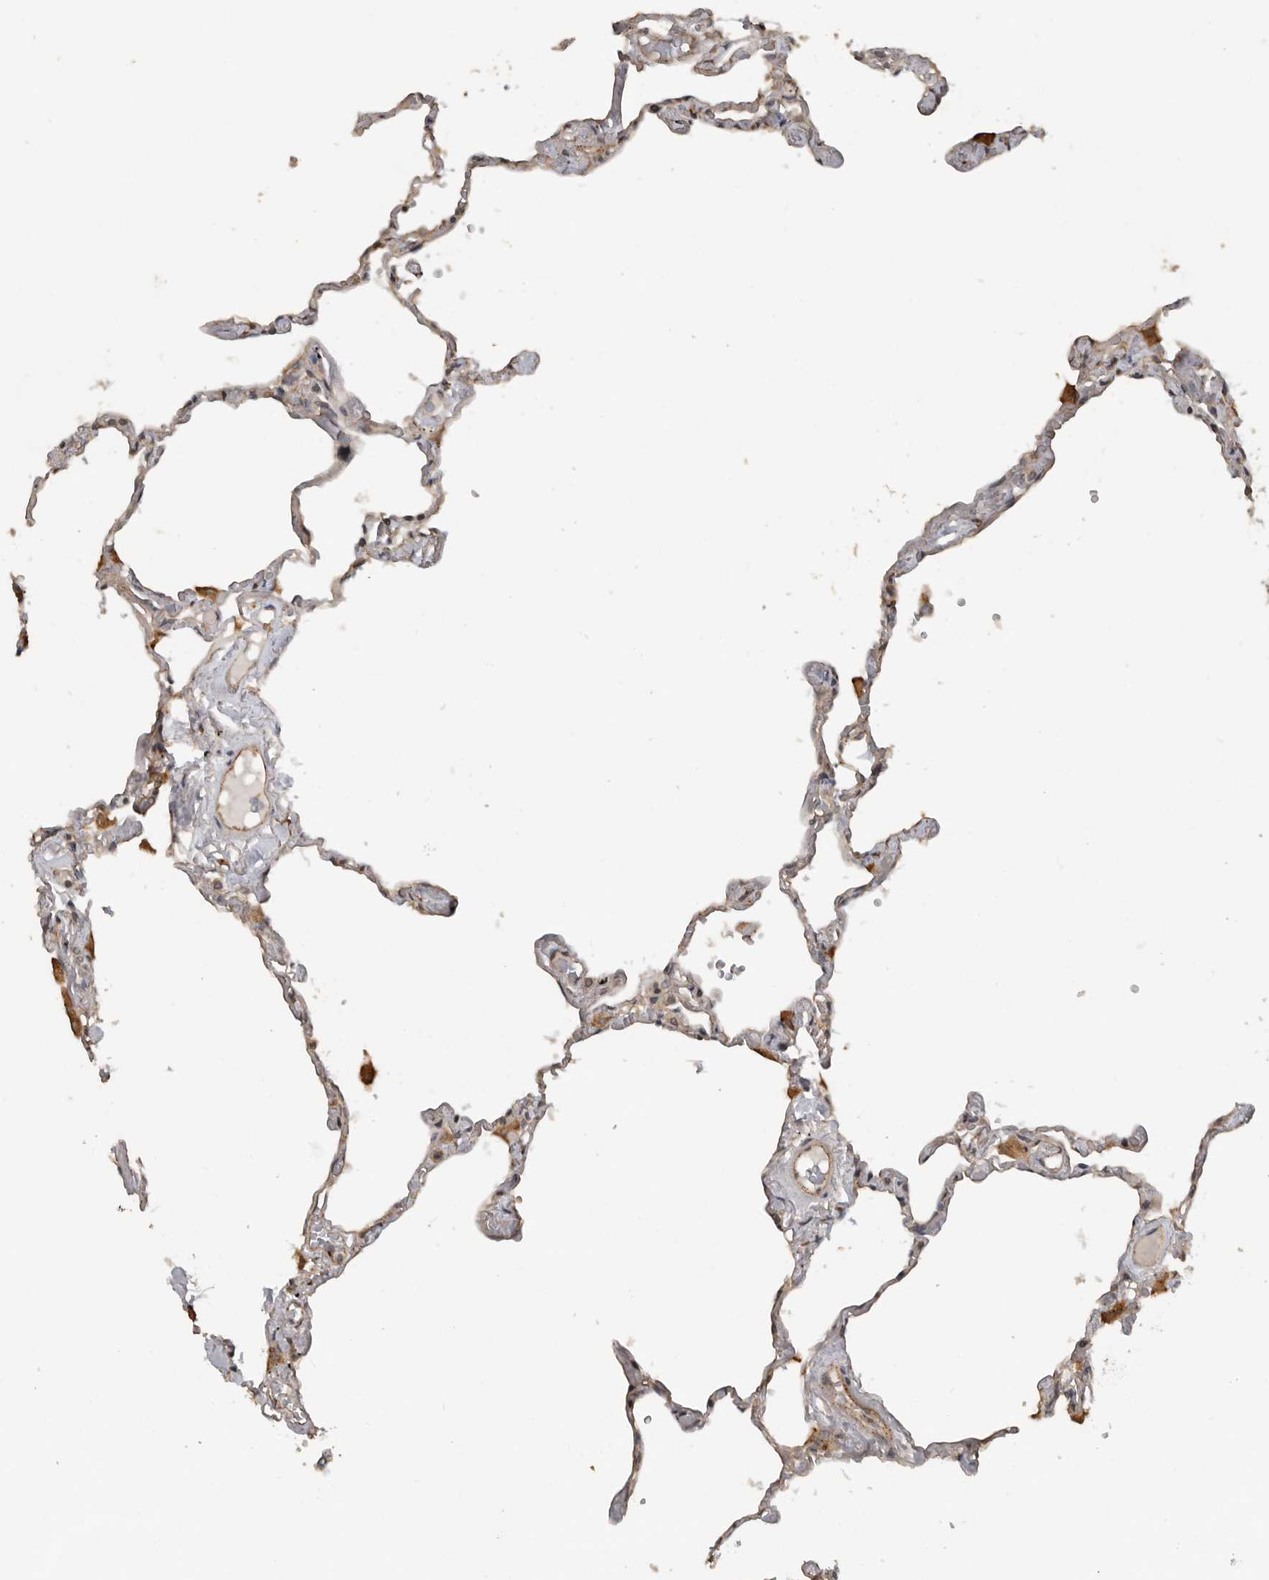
{"staining": {"intensity": "moderate", "quantity": "25%-75%", "location": "cytoplasmic/membranous"}, "tissue": "lung", "cell_type": "Alveolar cells", "image_type": "normal", "snomed": [{"axis": "morphology", "description": "Normal tissue, NOS"}, {"axis": "topography", "description": "Lung"}], "caption": "Moderate cytoplasmic/membranous staining is identified in approximately 25%-75% of alveolar cells in benign lung. The protein of interest is shown in brown color, while the nuclei are stained blue.", "gene": "CEP350", "patient": {"sex": "female", "age": 67}}